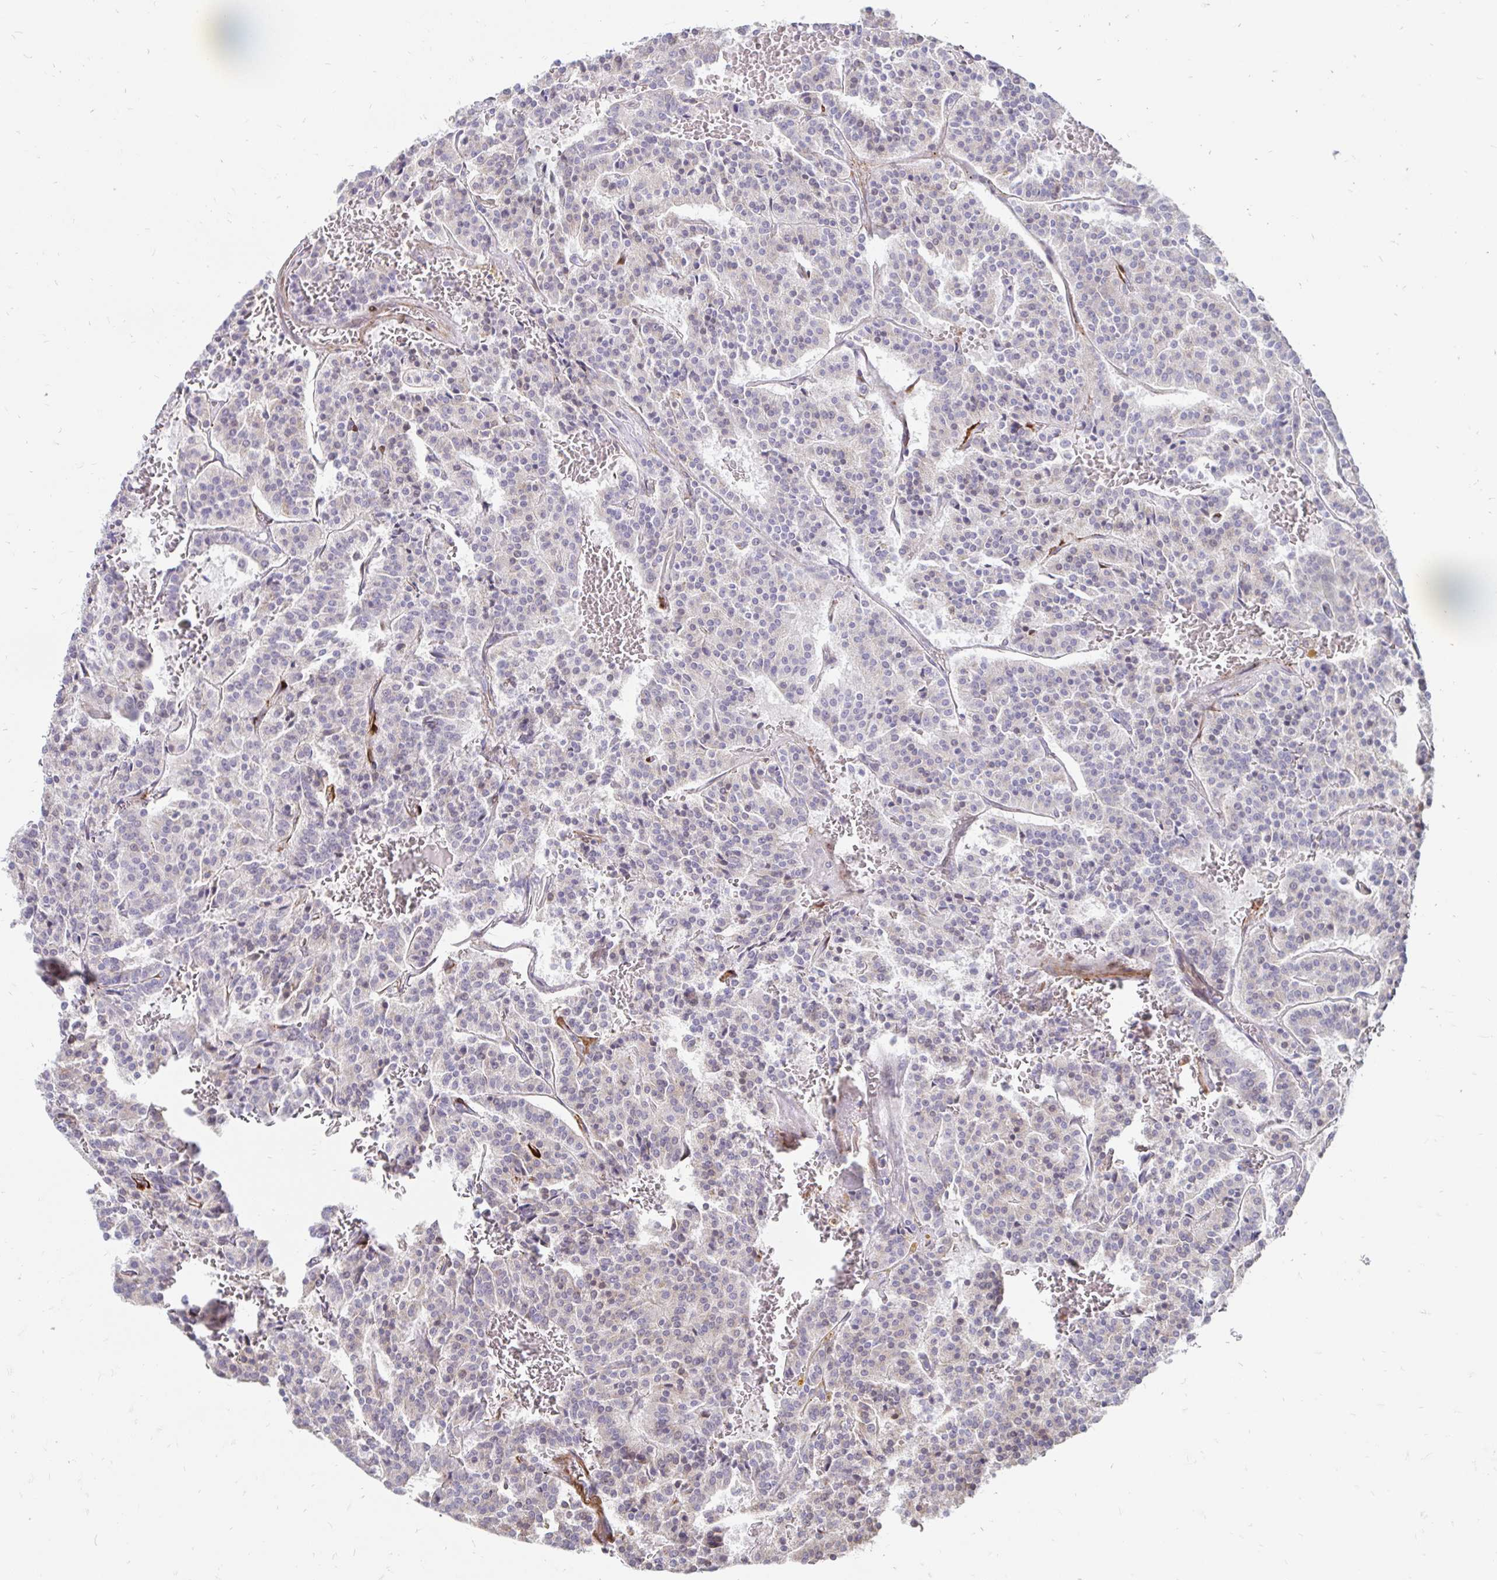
{"staining": {"intensity": "negative", "quantity": "none", "location": "none"}, "tissue": "carcinoid", "cell_type": "Tumor cells", "image_type": "cancer", "snomed": [{"axis": "morphology", "description": "Carcinoid, malignant, NOS"}, {"axis": "topography", "description": "Lung"}], "caption": "DAB immunohistochemical staining of carcinoid (malignant) shows no significant expression in tumor cells. The staining was performed using DAB (3,3'-diaminobenzidine) to visualize the protein expression in brown, while the nuclei were stained in blue with hematoxylin (Magnification: 20x).", "gene": "CDKL1", "patient": {"sex": "male", "age": 70}}